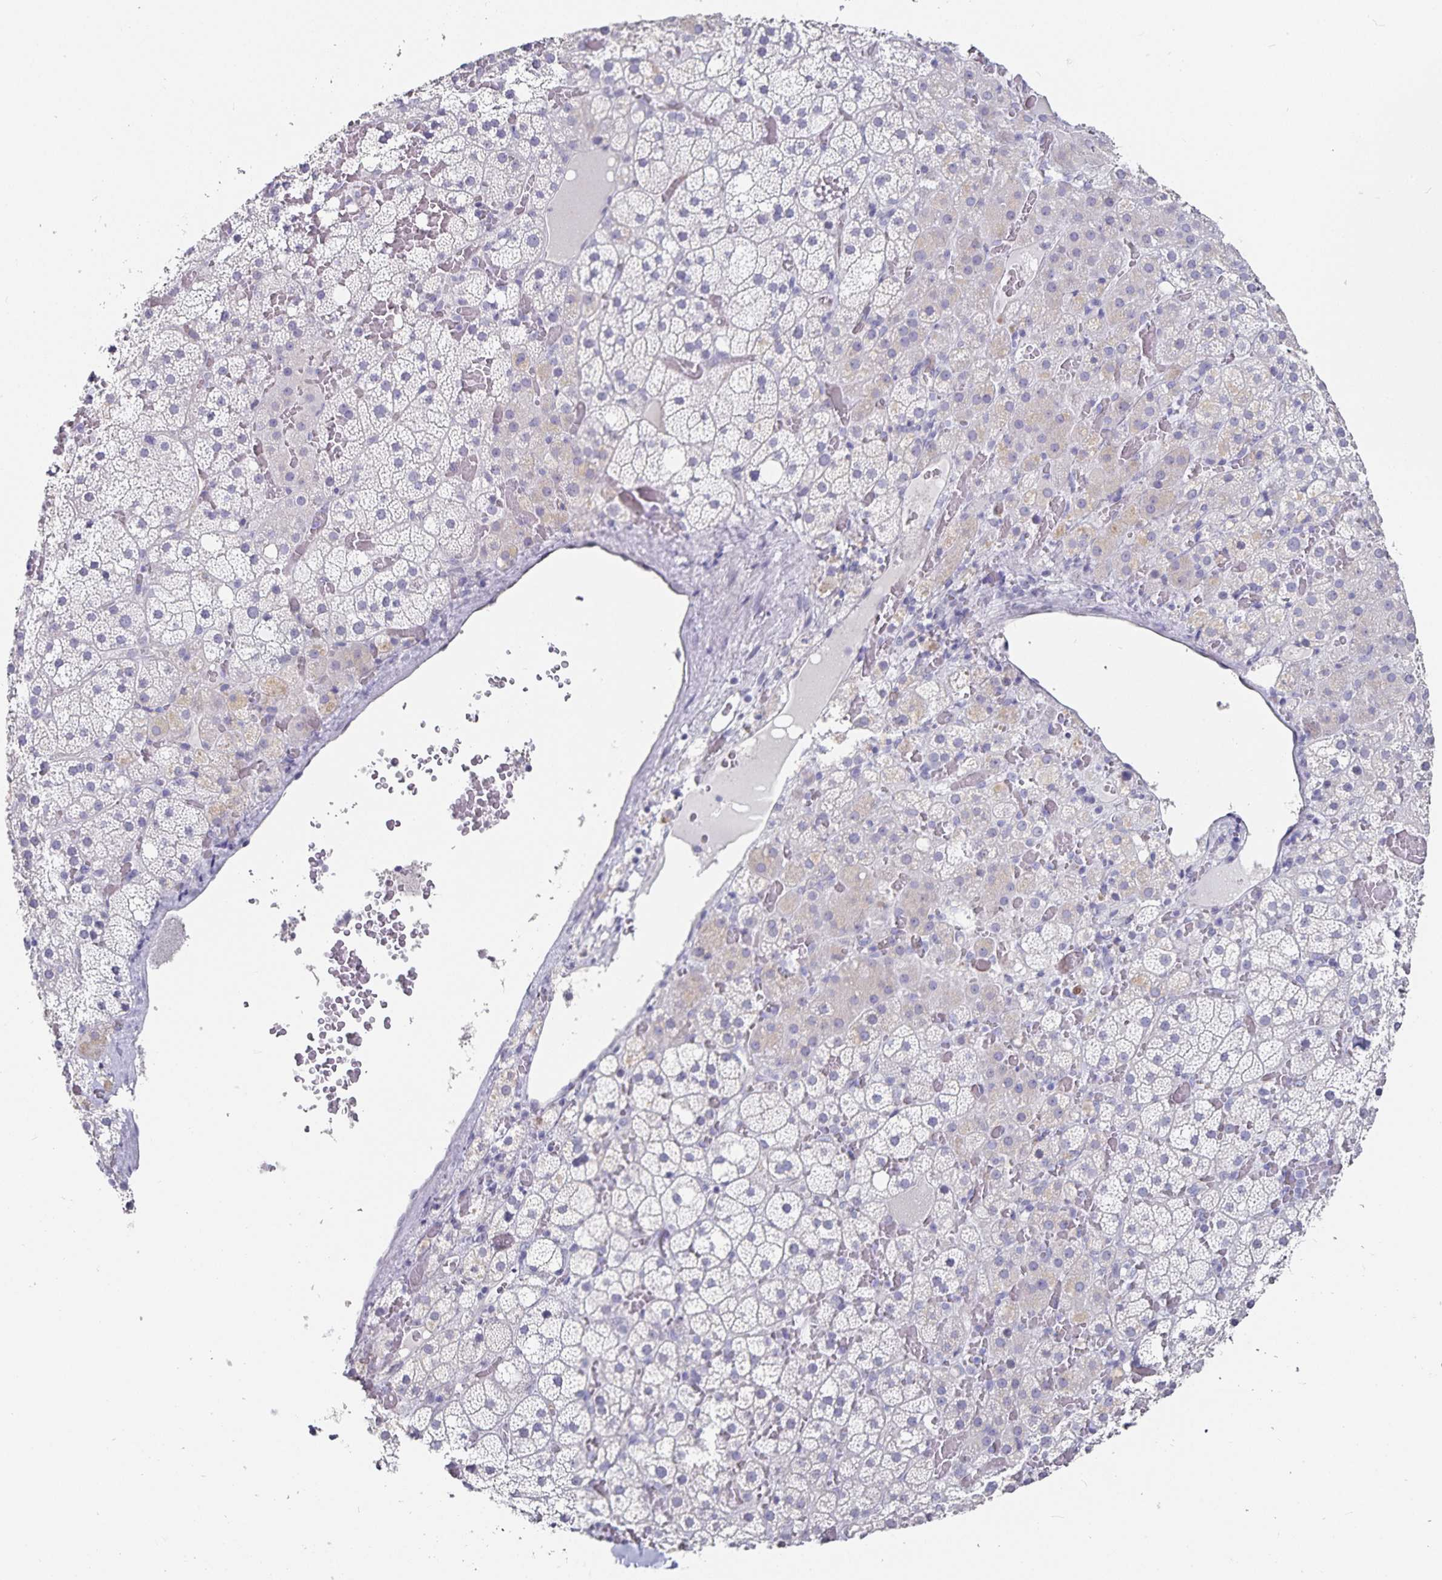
{"staining": {"intensity": "weak", "quantity": "<25%", "location": "cytoplasmic/membranous"}, "tissue": "adrenal gland", "cell_type": "Glandular cells", "image_type": "normal", "snomed": [{"axis": "morphology", "description": "Normal tissue, NOS"}, {"axis": "topography", "description": "Adrenal gland"}], "caption": "Immunohistochemical staining of benign human adrenal gland demonstrates no significant positivity in glandular cells. (DAB (3,3'-diaminobenzidine) immunohistochemistry with hematoxylin counter stain).", "gene": "PODXL", "patient": {"sex": "male", "age": 53}}